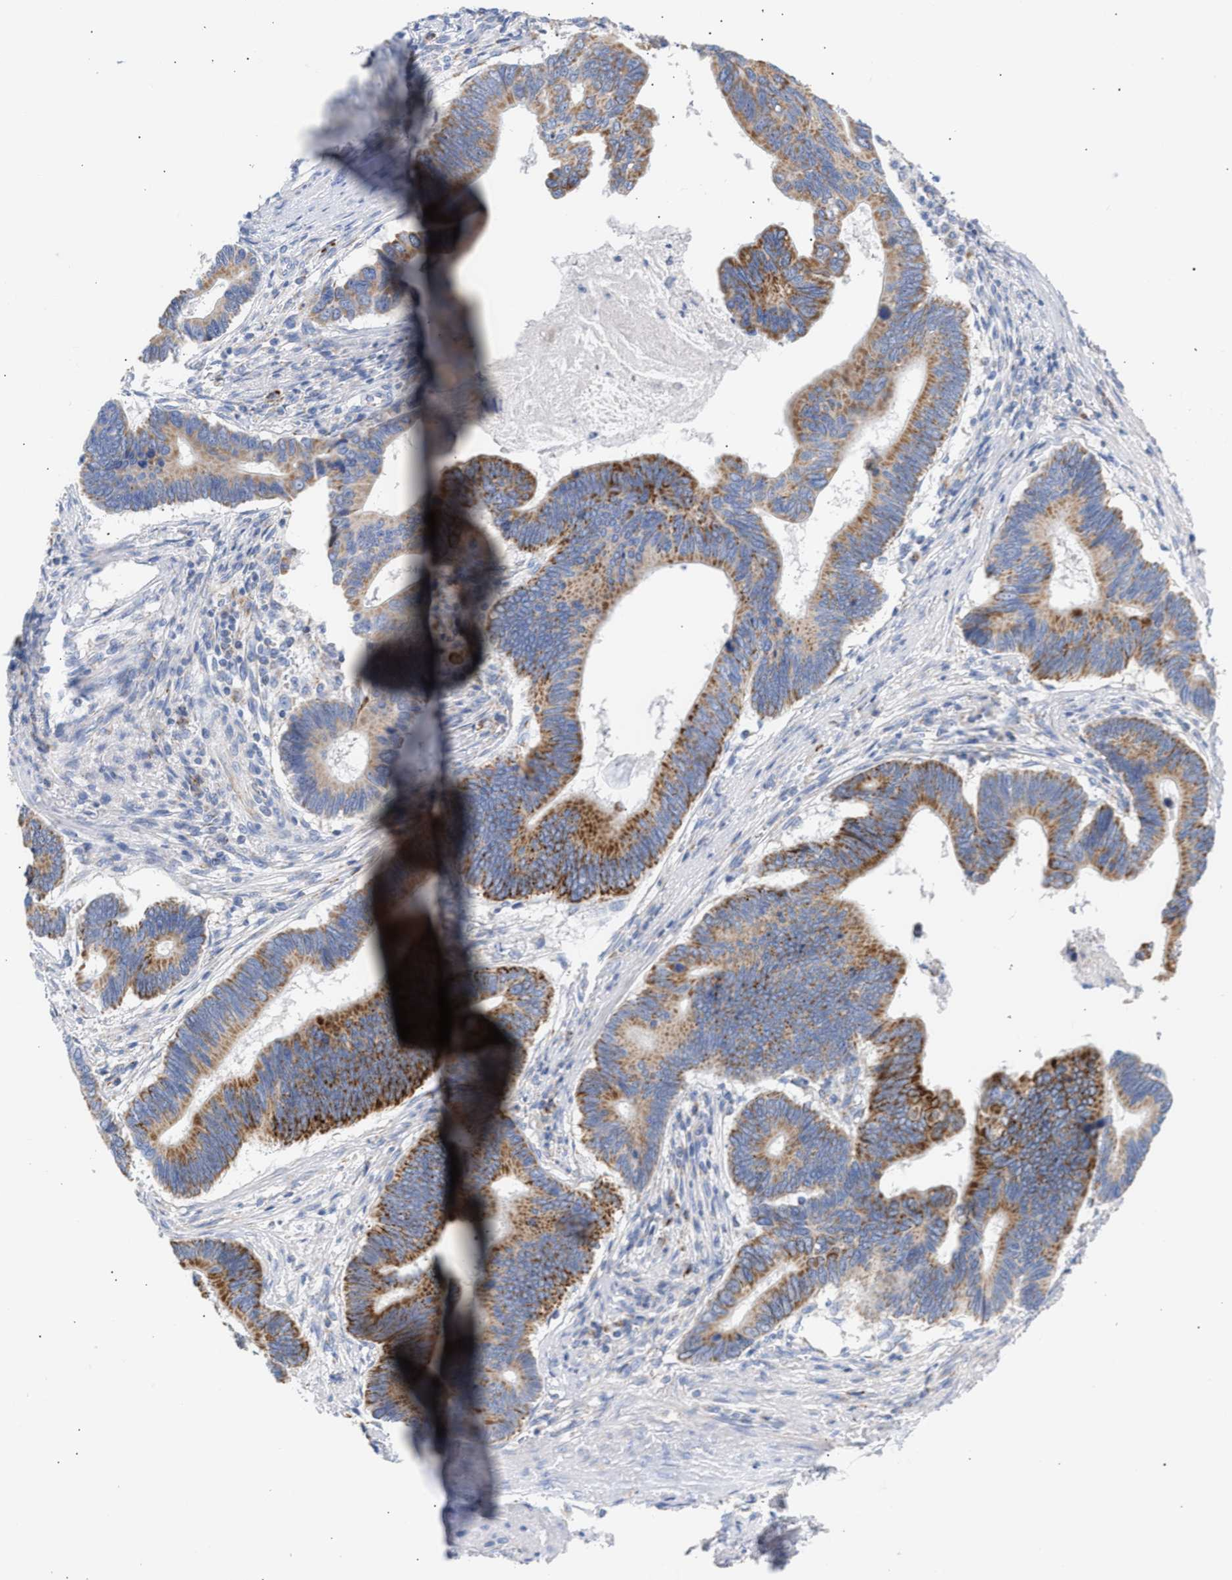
{"staining": {"intensity": "strong", "quantity": ">75%", "location": "cytoplasmic/membranous"}, "tissue": "pancreatic cancer", "cell_type": "Tumor cells", "image_type": "cancer", "snomed": [{"axis": "morphology", "description": "Adenocarcinoma, NOS"}, {"axis": "topography", "description": "Pancreas"}], "caption": "About >75% of tumor cells in pancreatic cancer demonstrate strong cytoplasmic/membranous protein staining as visualized by brown immunohistochemical staining.", "gene": "ACOT13", "patient": {"sex": "female", "age": 70}}